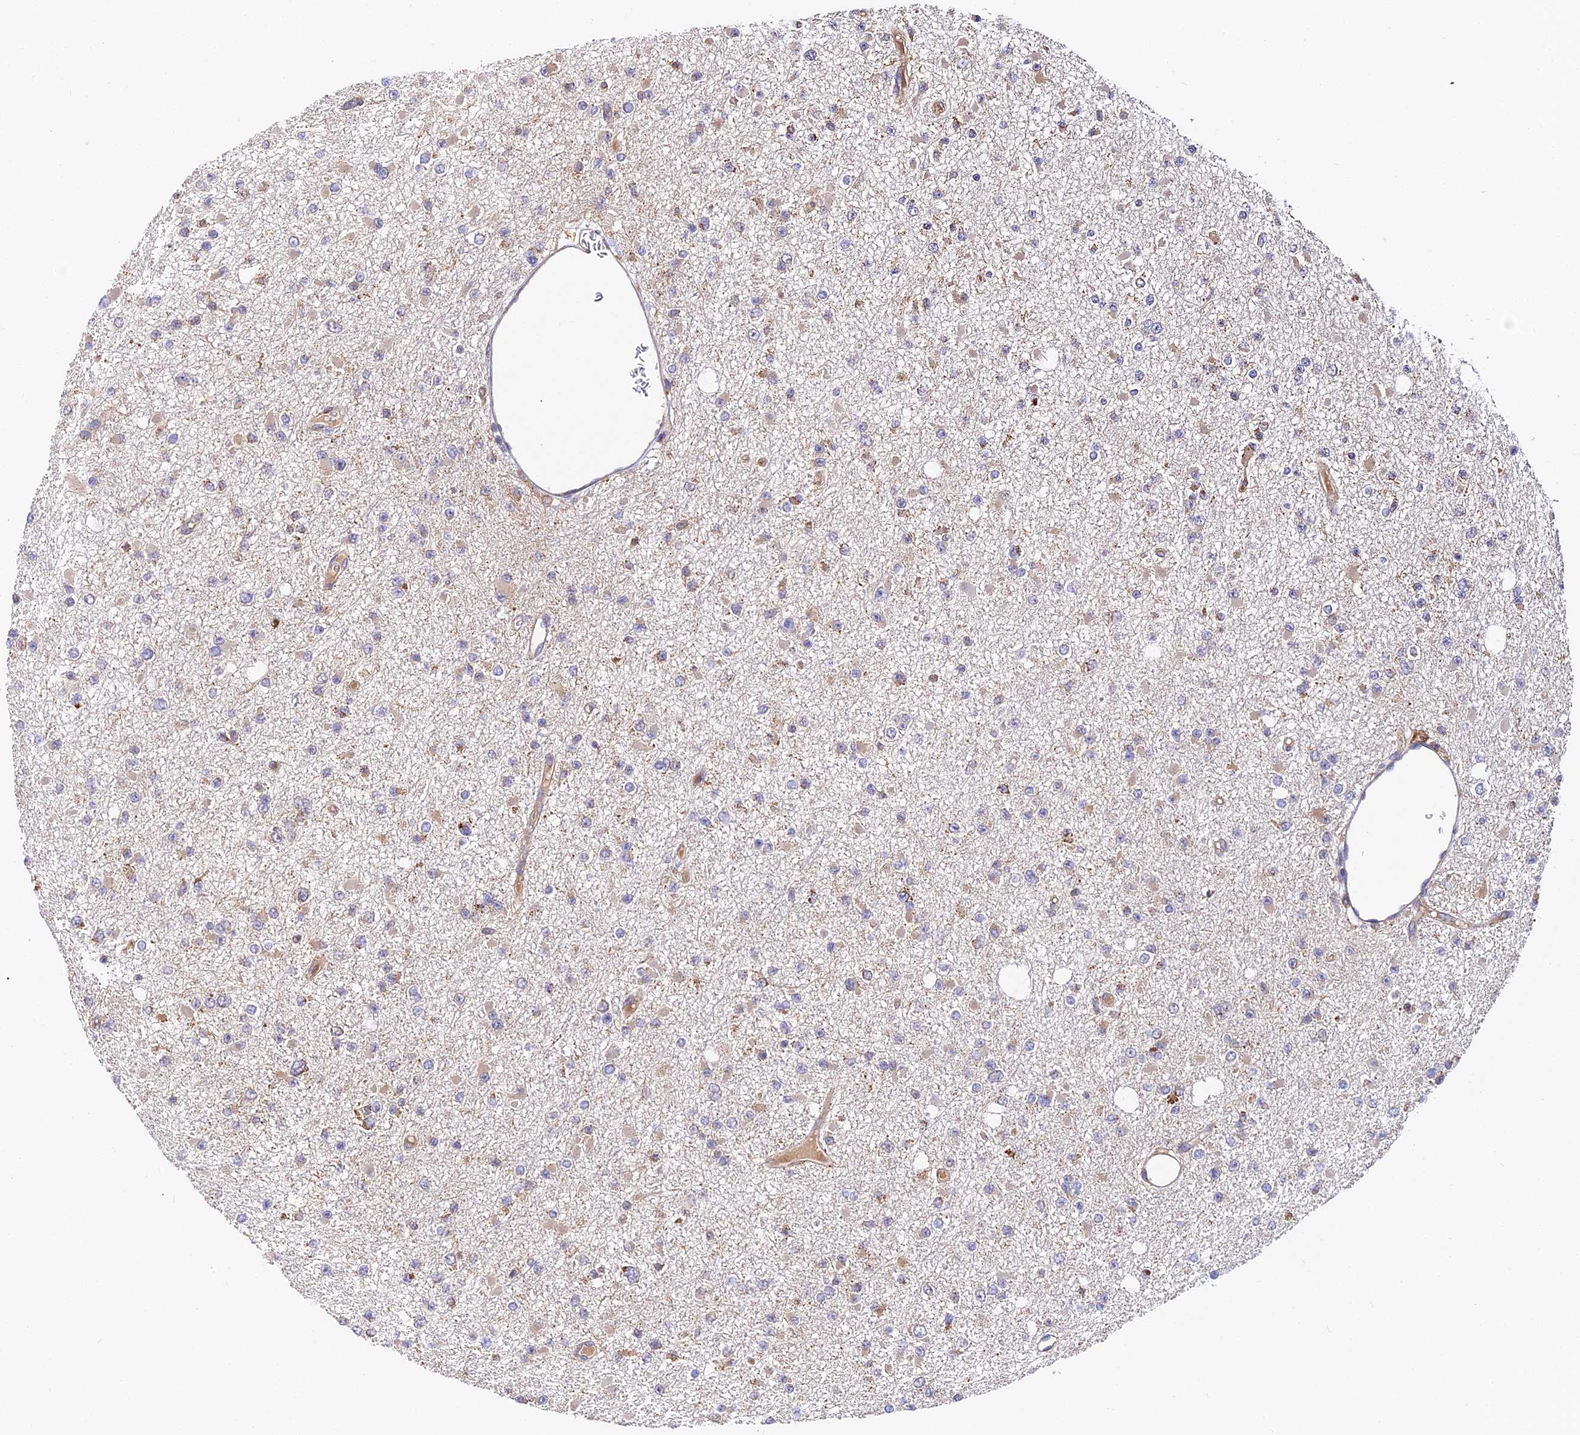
{"staining": {"intensity": "weak", "quantity": "<25%", "location": "cytoplasmic/membranous"}, "tissue": "glioma", "cell_type": "Tumor cells", "image_type": "cancer", "snomed": [{"axis": "morphology", "description": "Glioma, malignant, Low grade"}, {"axis": "topography", "description": "Brain"}], "caption": "Immunohistochemical staining of glioma demonstrates no significant staining in tumor cells.", "gene": "ZBED8", "patient": {"sex": "female", "age": 22}}